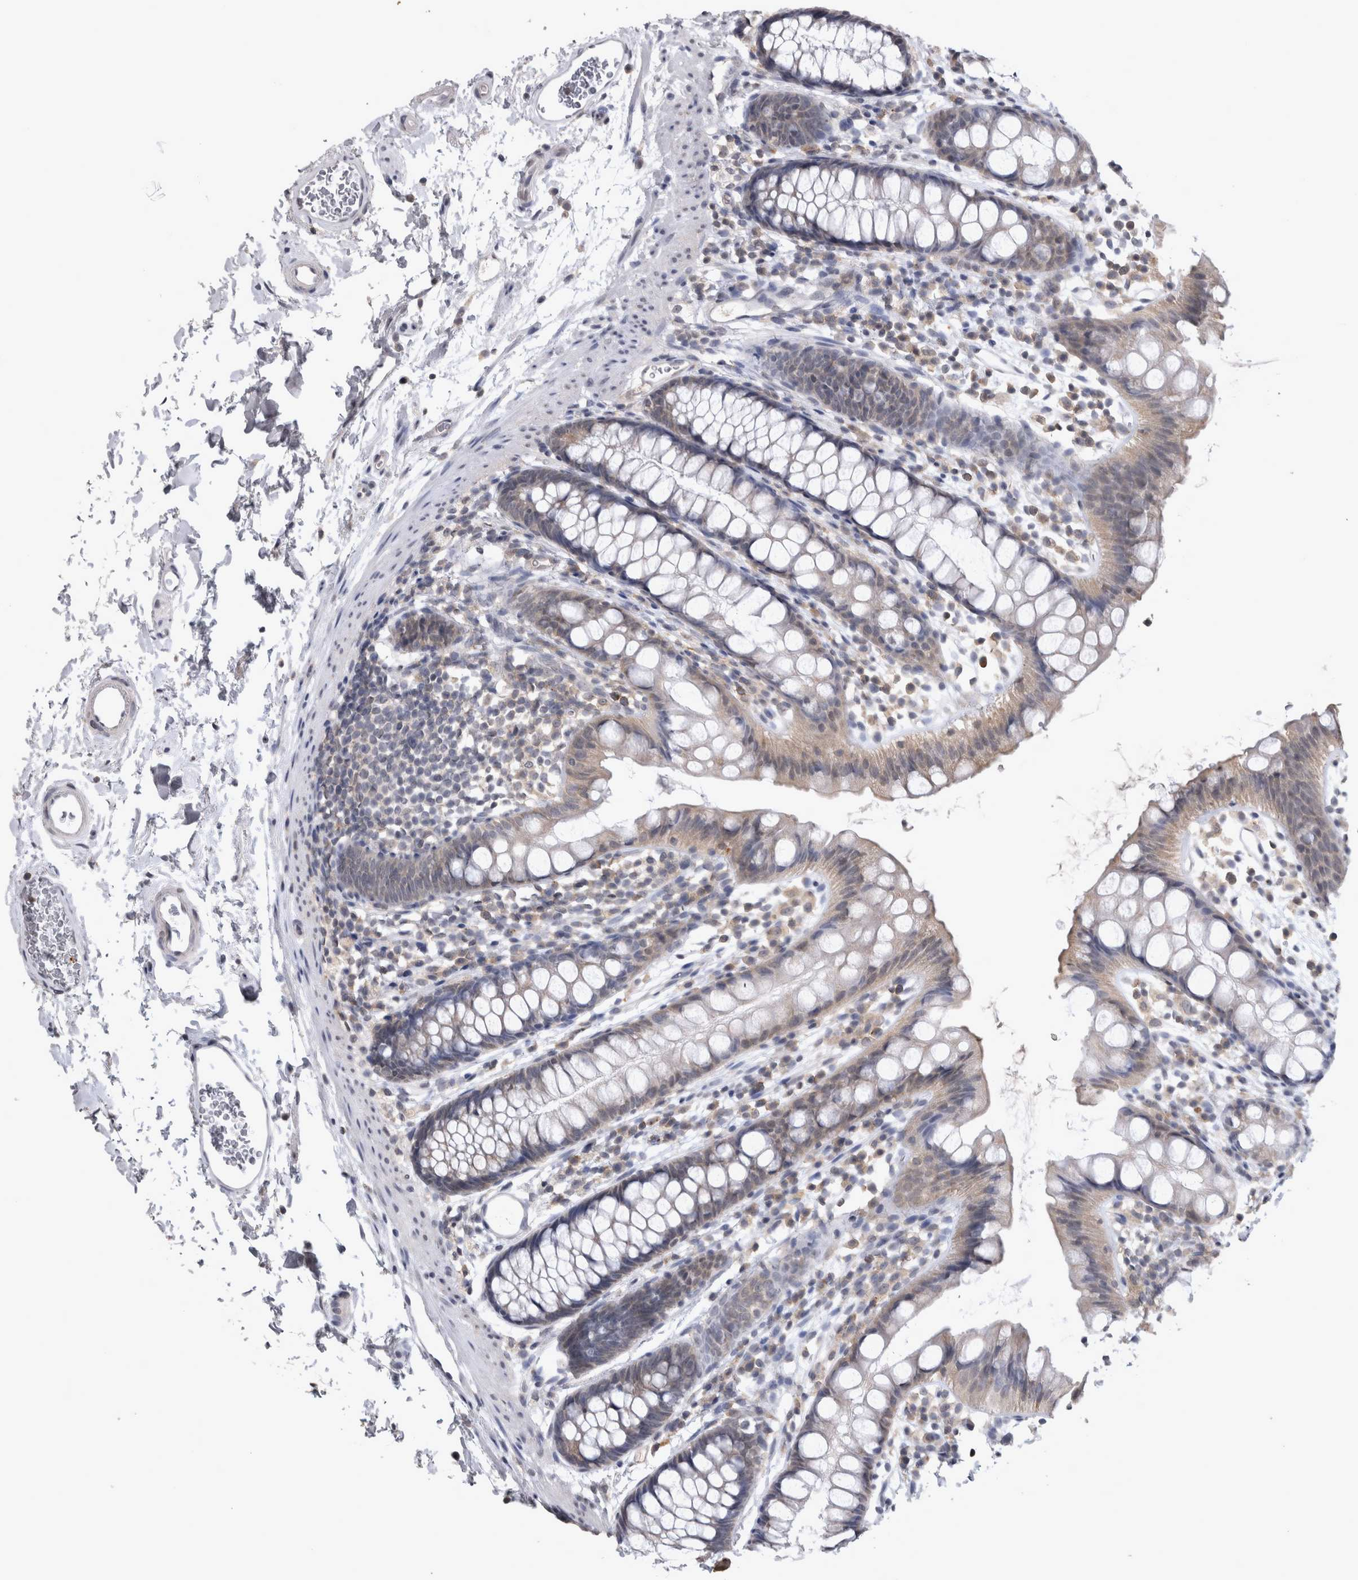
{"staining": {"intensity": "weak", "quantity": "25%-75%", "location": "cytoplasmic/membranous"}, "tissue": "rectum", "cell_type": "Glandular cells", "image_type": "normal", "snomed": [{"axis": "morphology", "description": "Normal tissue, NOS"}, {"axis": "topography", "description": "Rectum"}], "caption": "Immunohistochemistry of normal human rectum reveals low levels of weak cytoplasmic/membranous expression in approximately 25%-75% of glandular cells. Nuclei are stained in blue.", "gene": "WNT7A", "patient": {"sex": "female", "age": 65}}